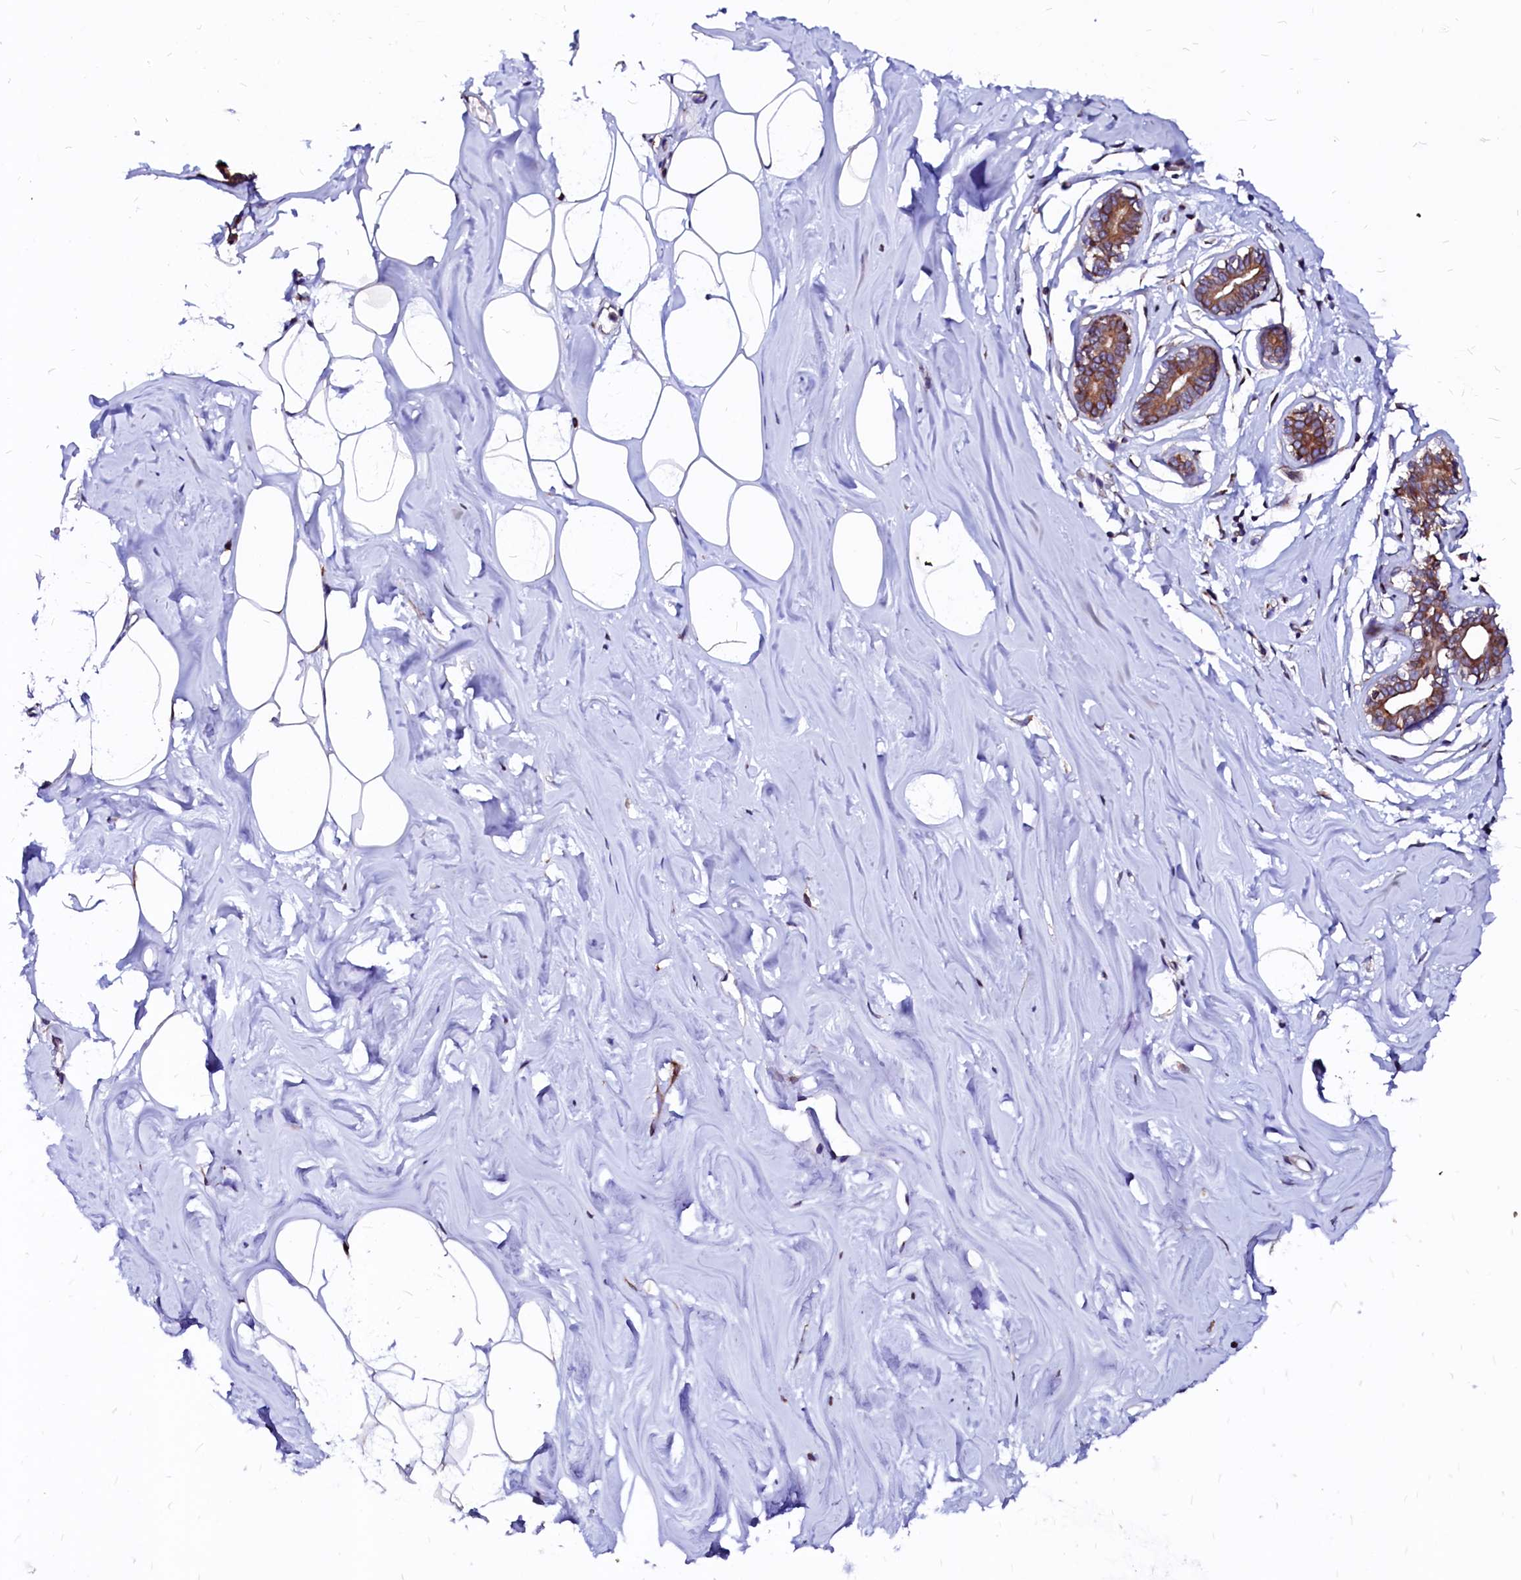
{"staining": {"intensity": "moderate", "quantity": "25%-75%", "location": "cytoplasmic/membranous"}, "tissue": "adipose tissue", "cell_type": "Adipocytes", "image_type": "normal", "snomed": [{"axis": "morphology", "description": "Normal tissue, NOS"}, {"axis": "morphology", "description": "Fibrosis, NOS"}, {"axis": "topography", "description": "Breast"}, {"axis": "topography", "description": "Adipose tissue"}], "caption": "Immunohistochemical staining of unremarkable adipose tissue displays moderate cytoplasmic/membranous protein staining in about 25%-75% of adipocytes.", "gene": "DERL1", "patient": {"sex": "female", "age": 39}}